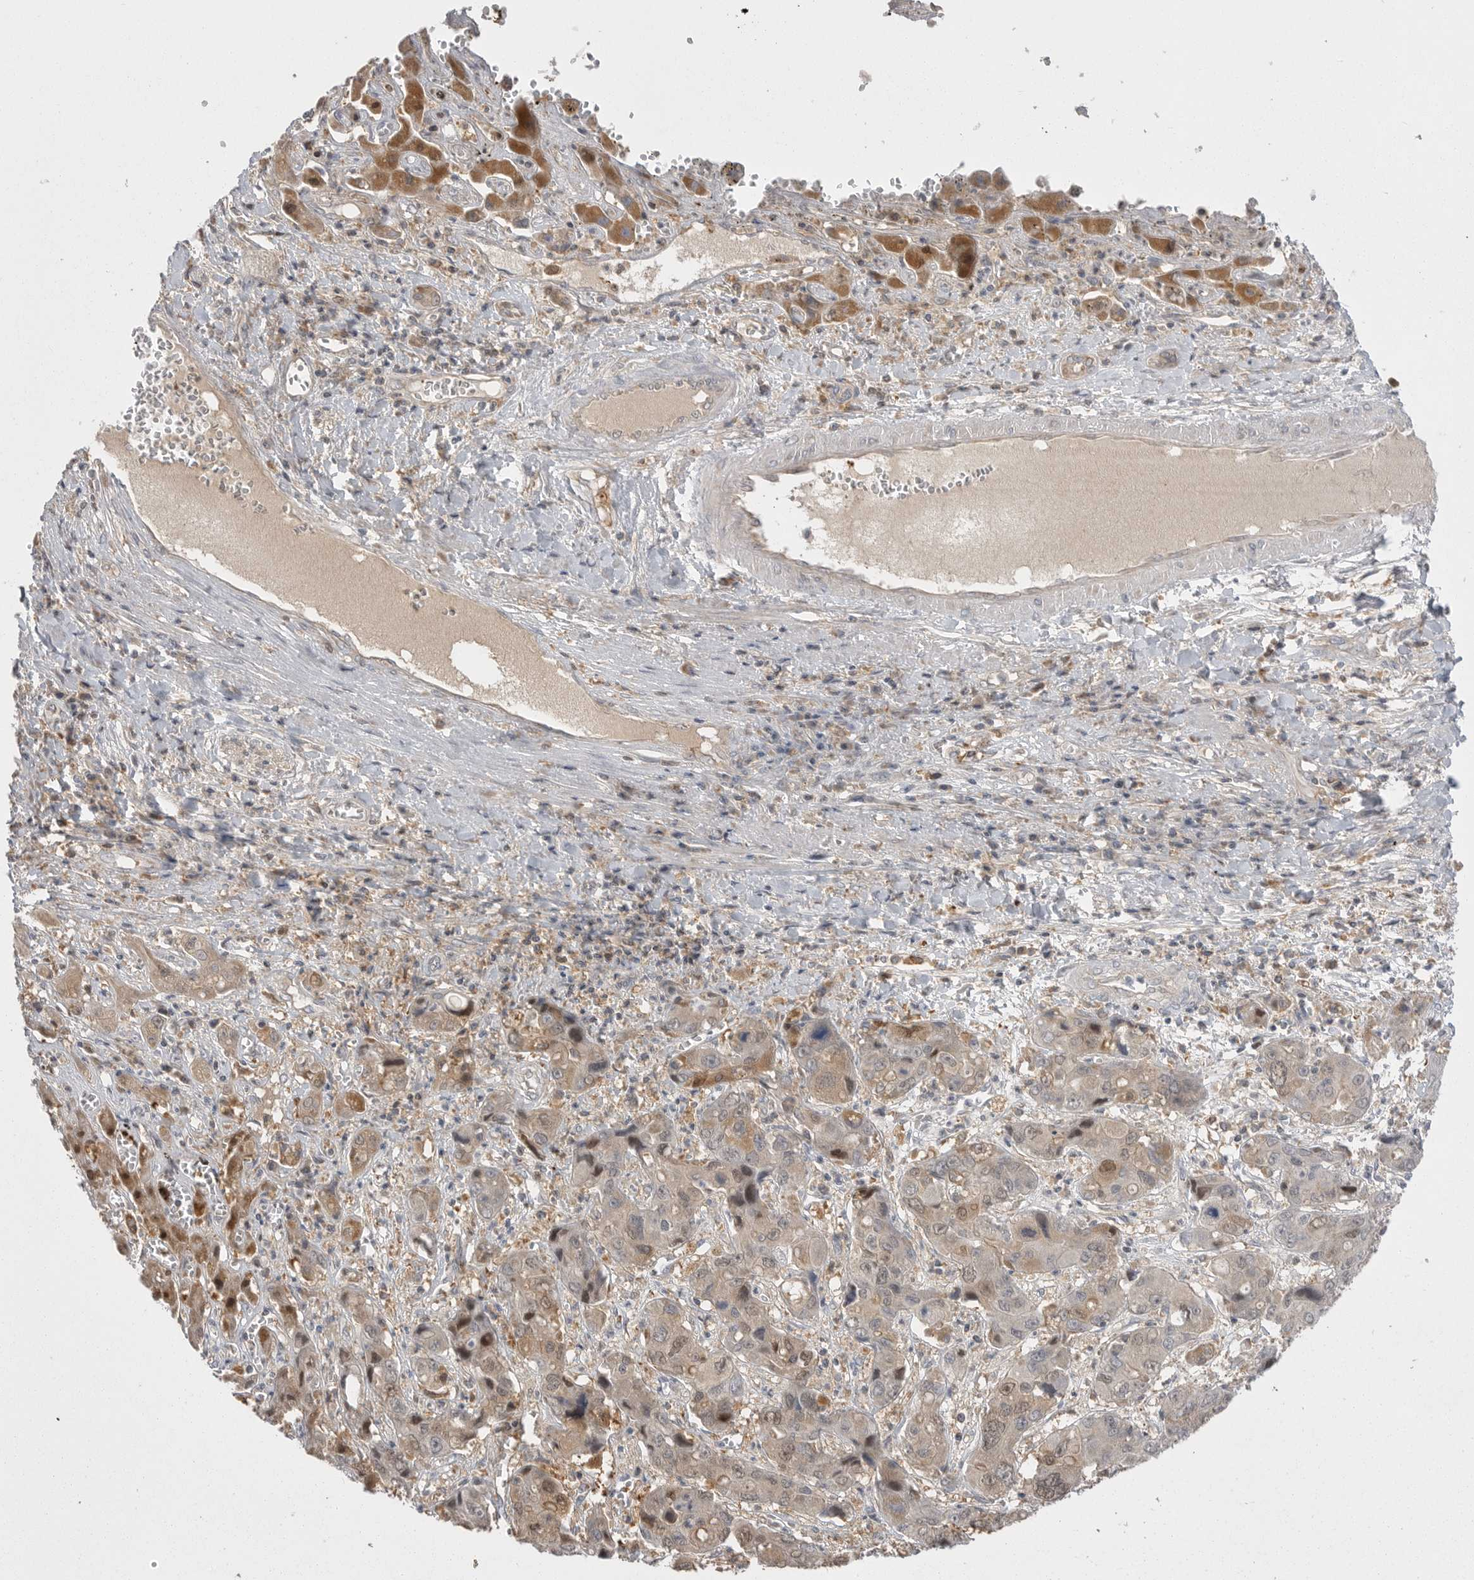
{"staining": {"intensity": "weak", "quantity": ">75%", "location": "cytoplasmic/membranous"}, "tissue": "liver cancer", "cell_type": "Tumor cells", "image_type": "cancer", "snomed": [{"axis": "morphology", "description": "Cholangiocarcinoma"}, {"axis": "topography", "description": "Liver"}], "caption": "The micrograph shows immunohistochemical staining of liver cancer. There is weak cytoplasmic/membranous expression is present in about >75% of tumor cells.", "gene": "KYAT3", "patient": {"sex": "male", "age": 67}}